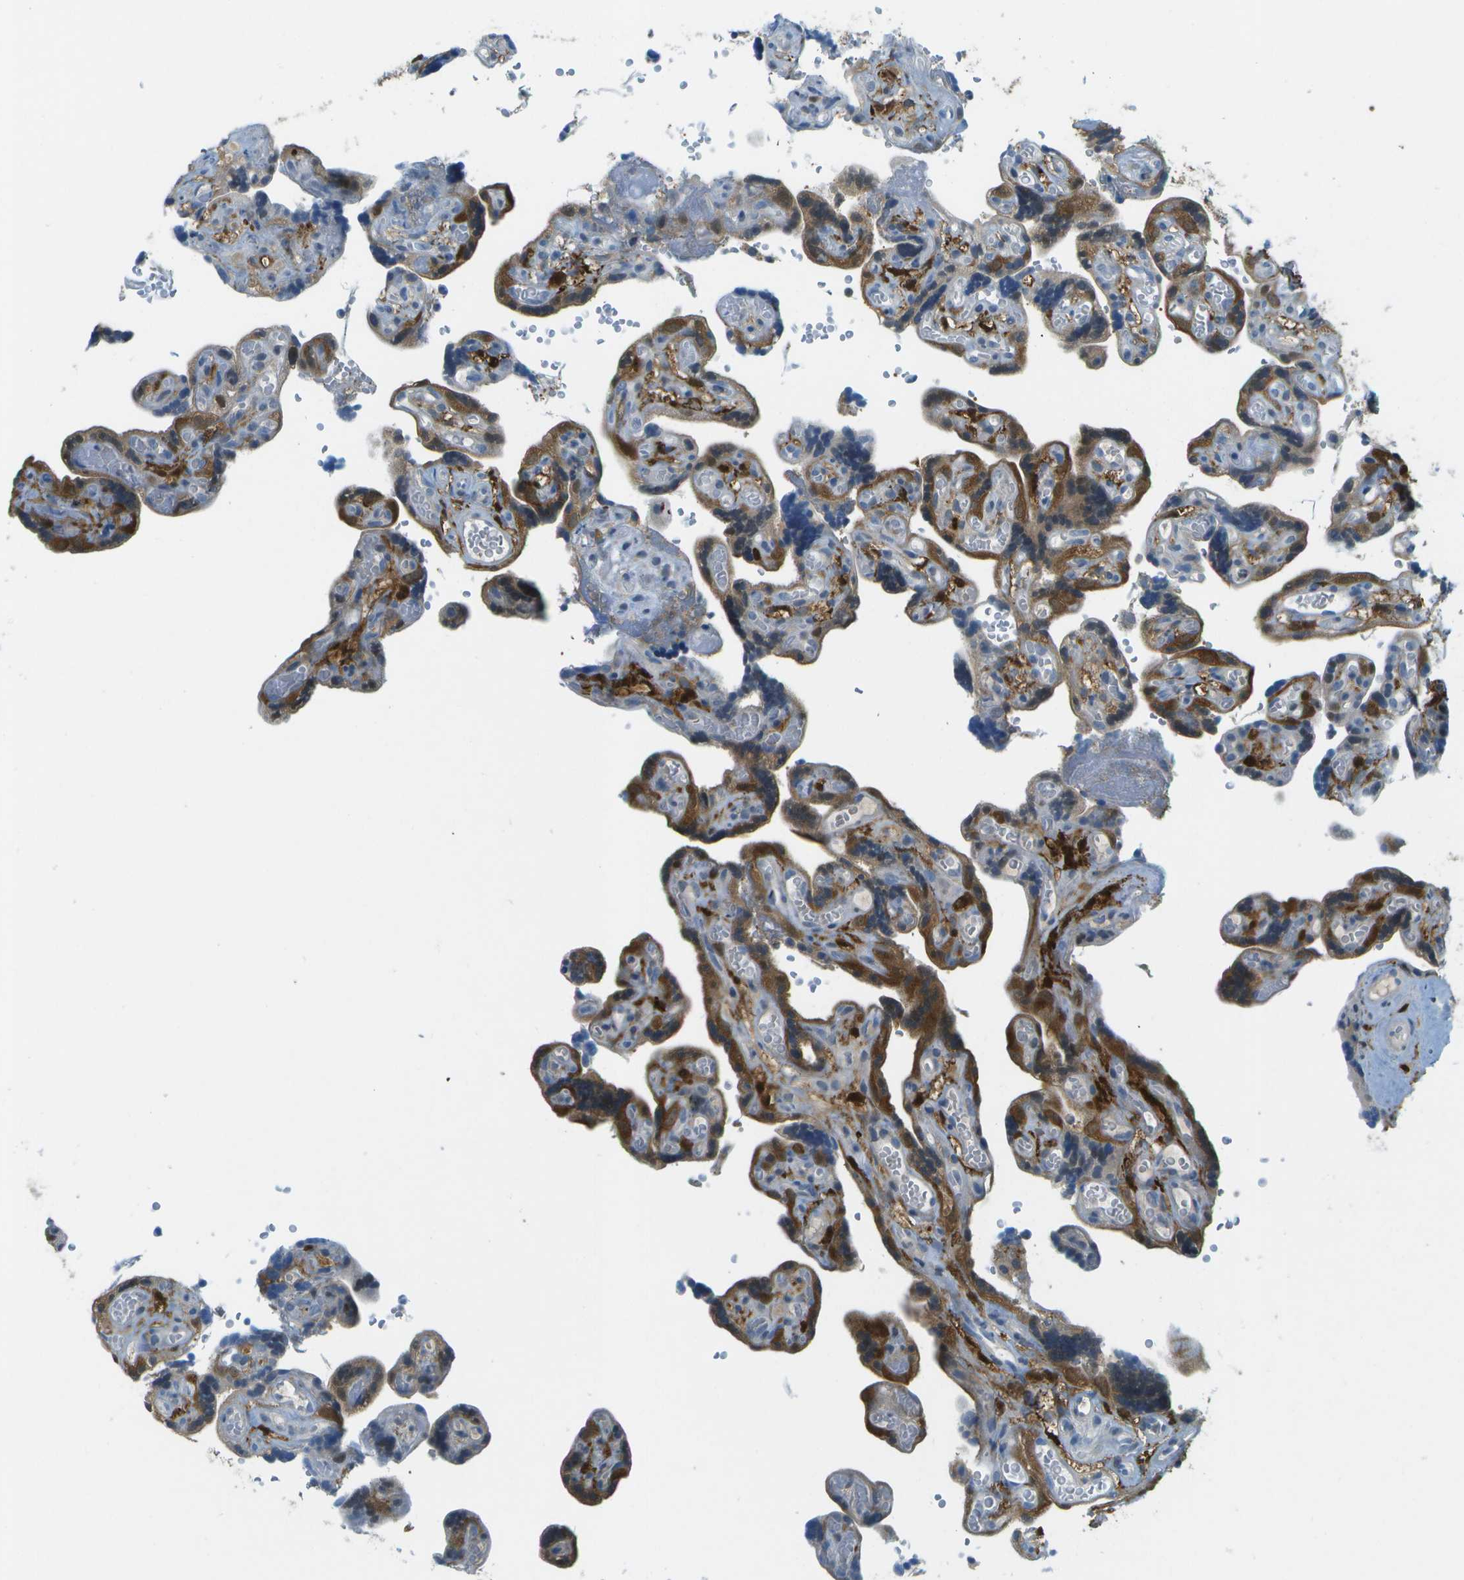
{"staining": {"intensity": "moderate", "quantity": ">75%", "location": "cytoplasmic/membranous,nuclear"}, "tissue": "placenta", "cell_type": "Decidual cells", "image_type": "normal", "snomed": [{"axis": "morphology", "description": "Normal tissue, NOS"}, {"axis": "topography", "description": "Placenta"}], "caption": "Immunohistochemistry histopathology image of normal placenta: placenta stained using IHC displays medium levels of moderate protein expression localized specifically in the cytoplasmic/membranous,nuclear of decidual cells, appearing as a cytoplasmic/membranous,nuclear brown color.", "gene": "CDH23", "patient": {"sex": "female", "age": 30}}